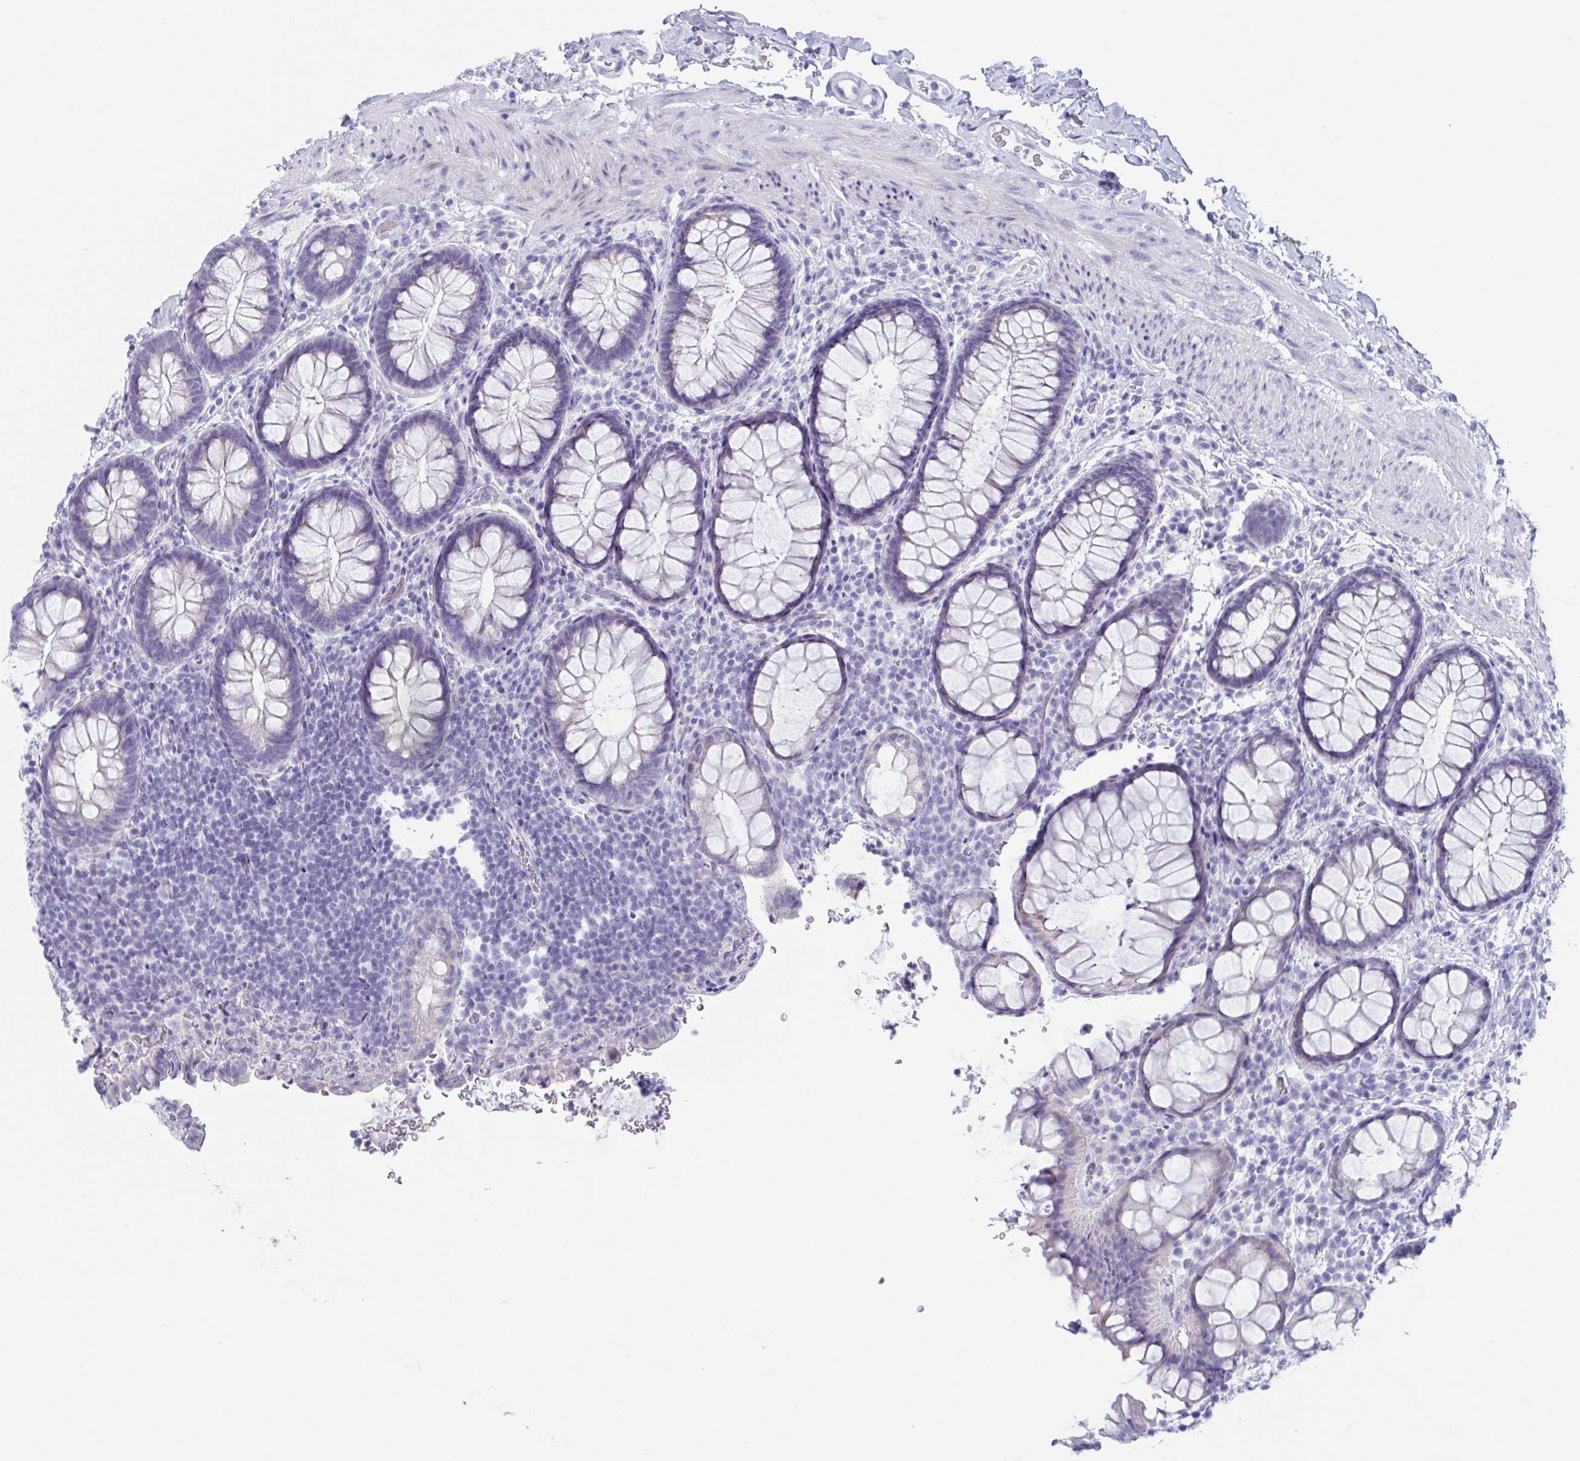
{"staining": {"intensity": "negative", "quantity": "none", "location": "none"}, "tissue": "rectum", "cell_type": "Glandular cells", "image_type": "normal", "snomed": [{"axis": "morphology", "description": "Normal tissue, NOS"}, {"axis": "topography", "description": "Rectum"}, {"axis": "topography", "description": "Peripheral nerve tissue"}], "caption": "The immunohistochemistry (IHC) histopathology image has no significant expression in glandular cells of rectum. (DAB immunohistochemistry (IHC) visualized using brightfield microscopy, high magnification).", "gene": "ZPBP", "patient": {"sex": "female", "age": 69}}